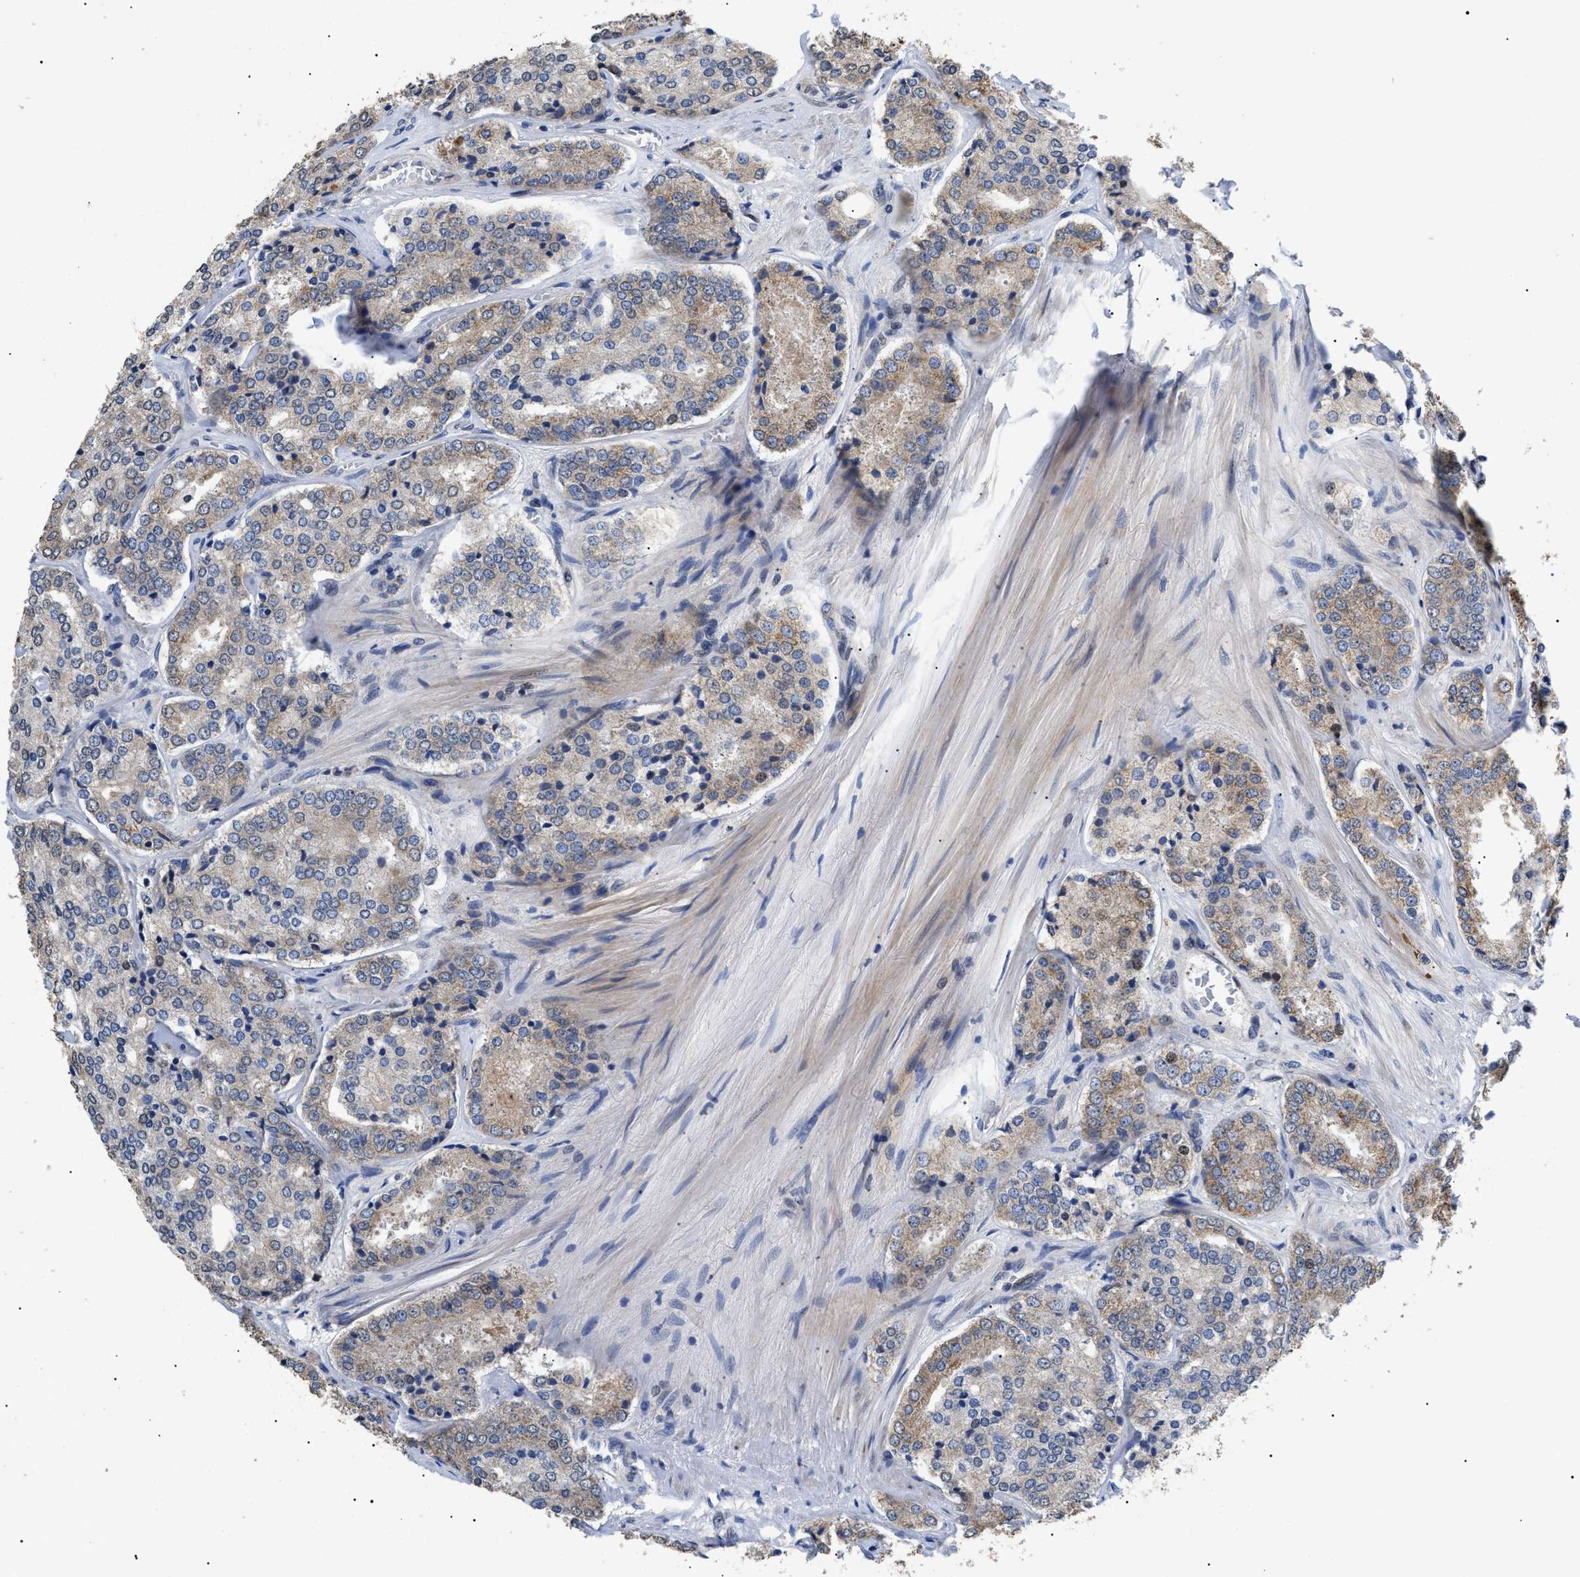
{"staining": {"intensity": "weak", "quantity": "<25%", "location": "cytoplasmic/membranous"}, "tissue": "prostate cancer", "cell_type": "Tumor cells", "image_type": "cancer", "snomed": [{"axis": "morphology", "description": "Adenocarcinoma, High grade"}, {"axis": "topography", "description": "Prostate"}], "caption": "The immunohistochemistry (IHC) histopathology image has no significant expression in tumor cells of prostate cancer tissue.", "gene": "SFXN5", "patient": {"sex": "male", "age": 65}}